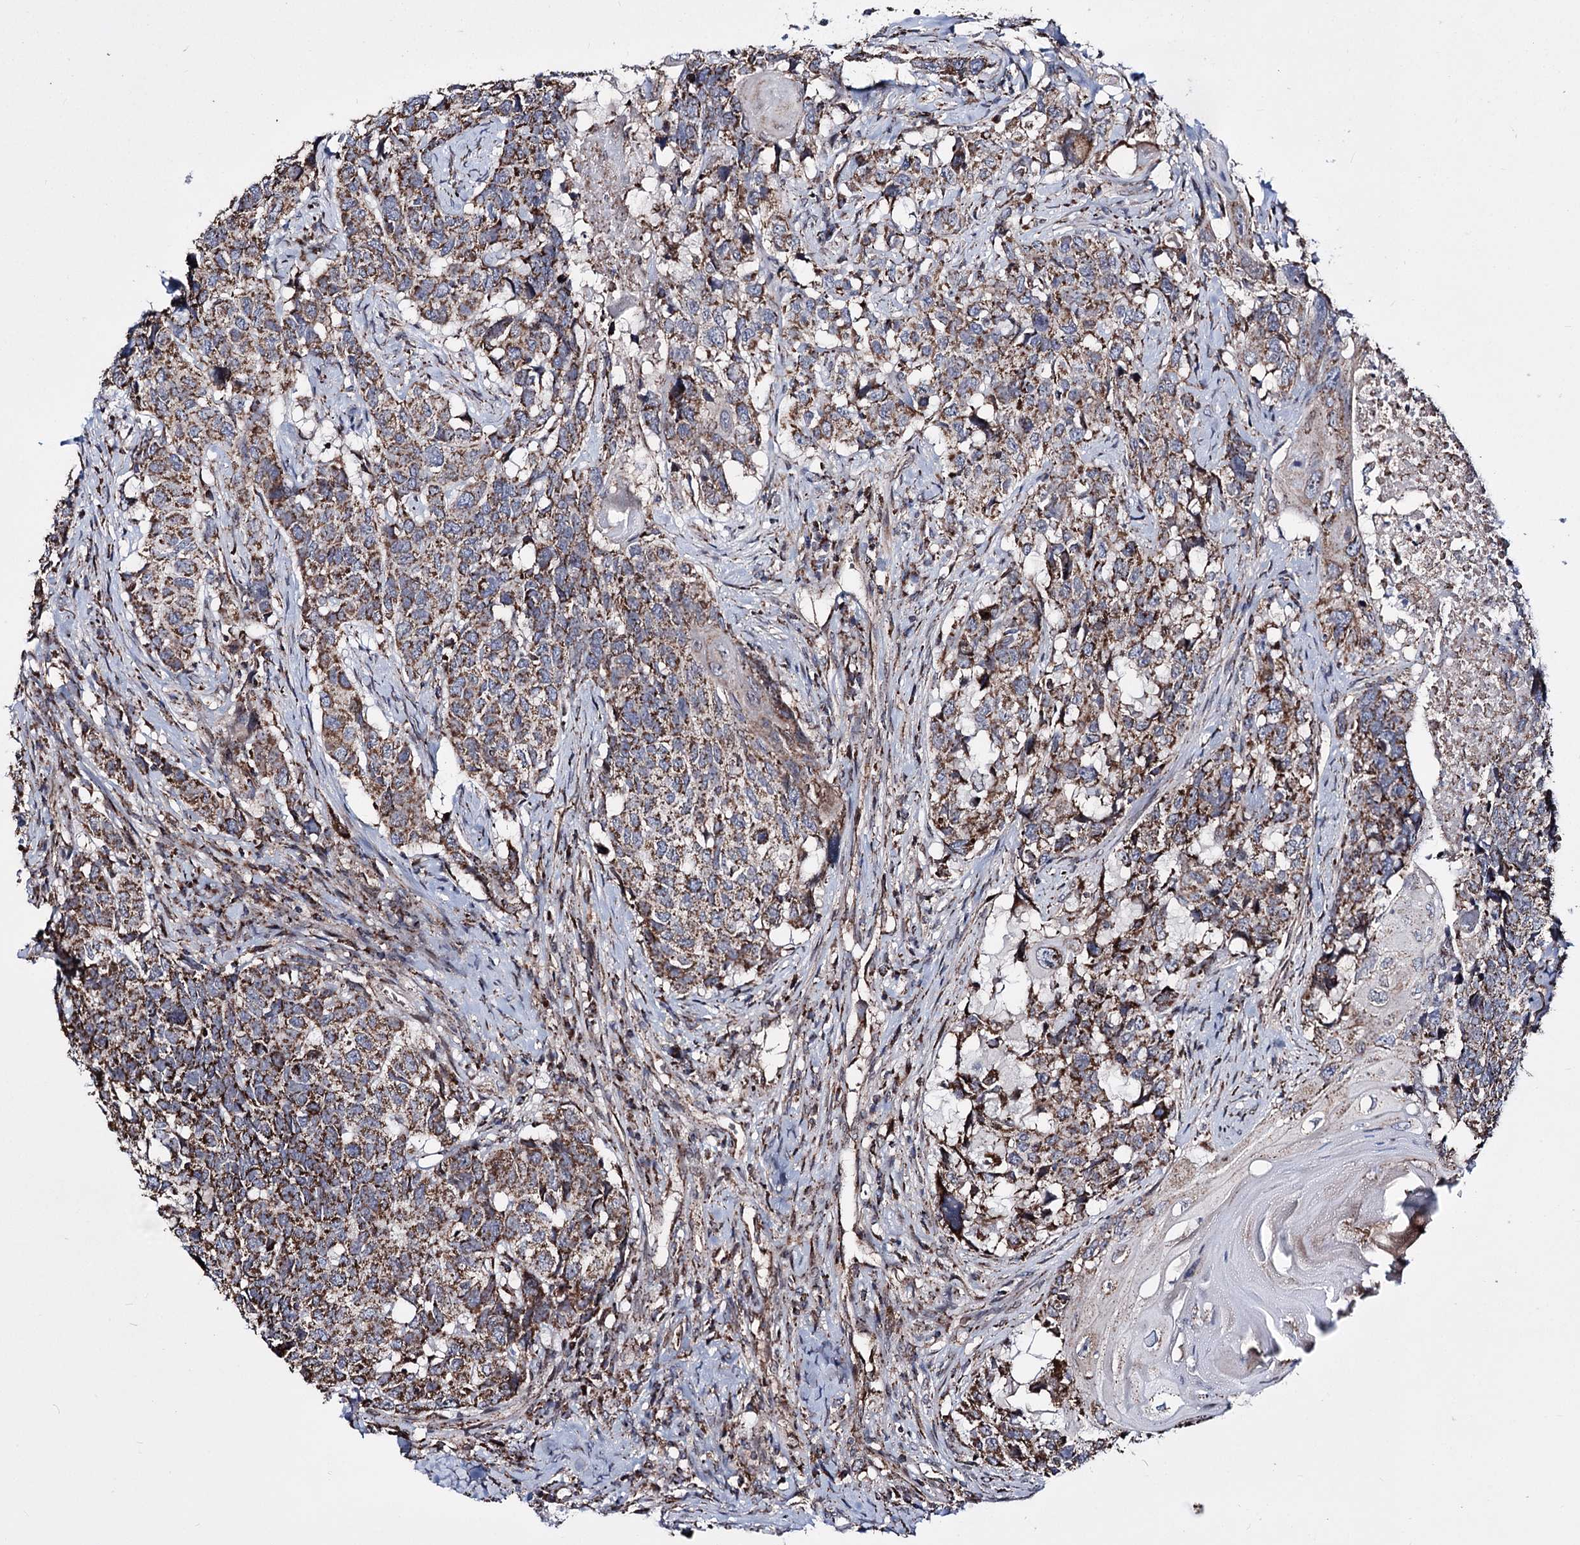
{"staining": {"intensity": "moderate", "quantity": ">75%", "location": "cytoplasmic/membranous"}, "tissue": "head and neck cancer", "cell_type": "Tumor cells", "image_type": "cancer", "snomed": [{"axis": "morphology", "description": "Squamous cell carcinoma, NOS"}, {"axis": "topography", "description": "Head-Neck"}], "caption": "The image reveals a brown stain indicating the presence of a protein in the cytoplasmic/membranous of tumor cells in head and neck squamous cell carcinoma.", "gene": "CREB3L4", "patient": {"sex": "male", "age": 66}}